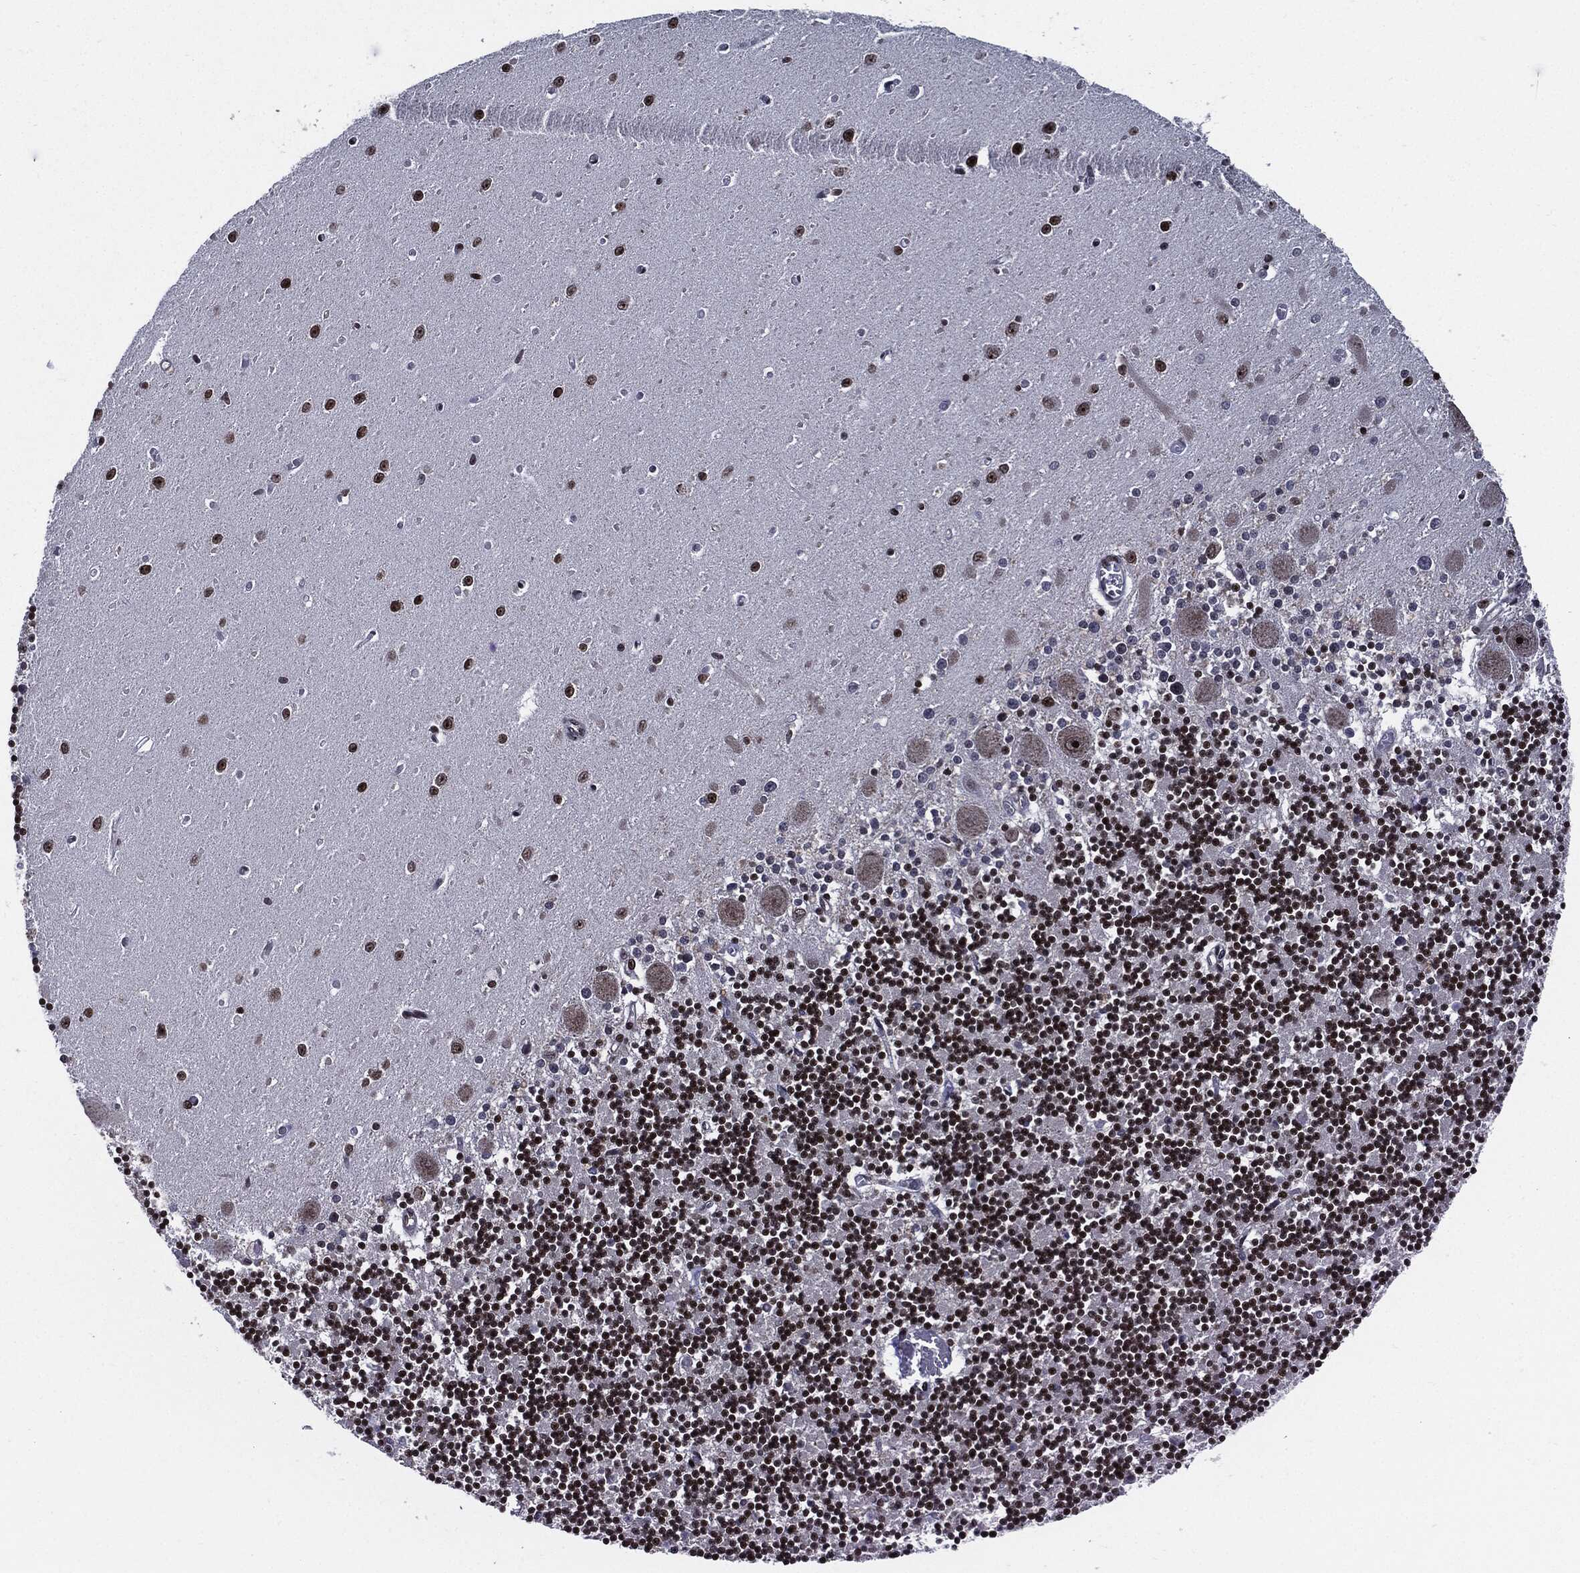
{"staining": {"intensity": "strong", "quantity": ">75%", "location": "nuclear"}, "tissue": "cerebellum", "cell_type": "Cells in granular layer", "image_type": "normal", "snomed": [{"axis": "morphology", "description": "Normal tissue, NOS"}, {"axis": "topography", "description": "Cerebellum"}], "caption": "Approximately >75% of cells in granular layer in benign cerebellum reveal strong nuclear protein positivity as visualized by brown immunohistochemical staining.", "gene": "ZFP91", "patient": {"sex": "female", "age": 64}}